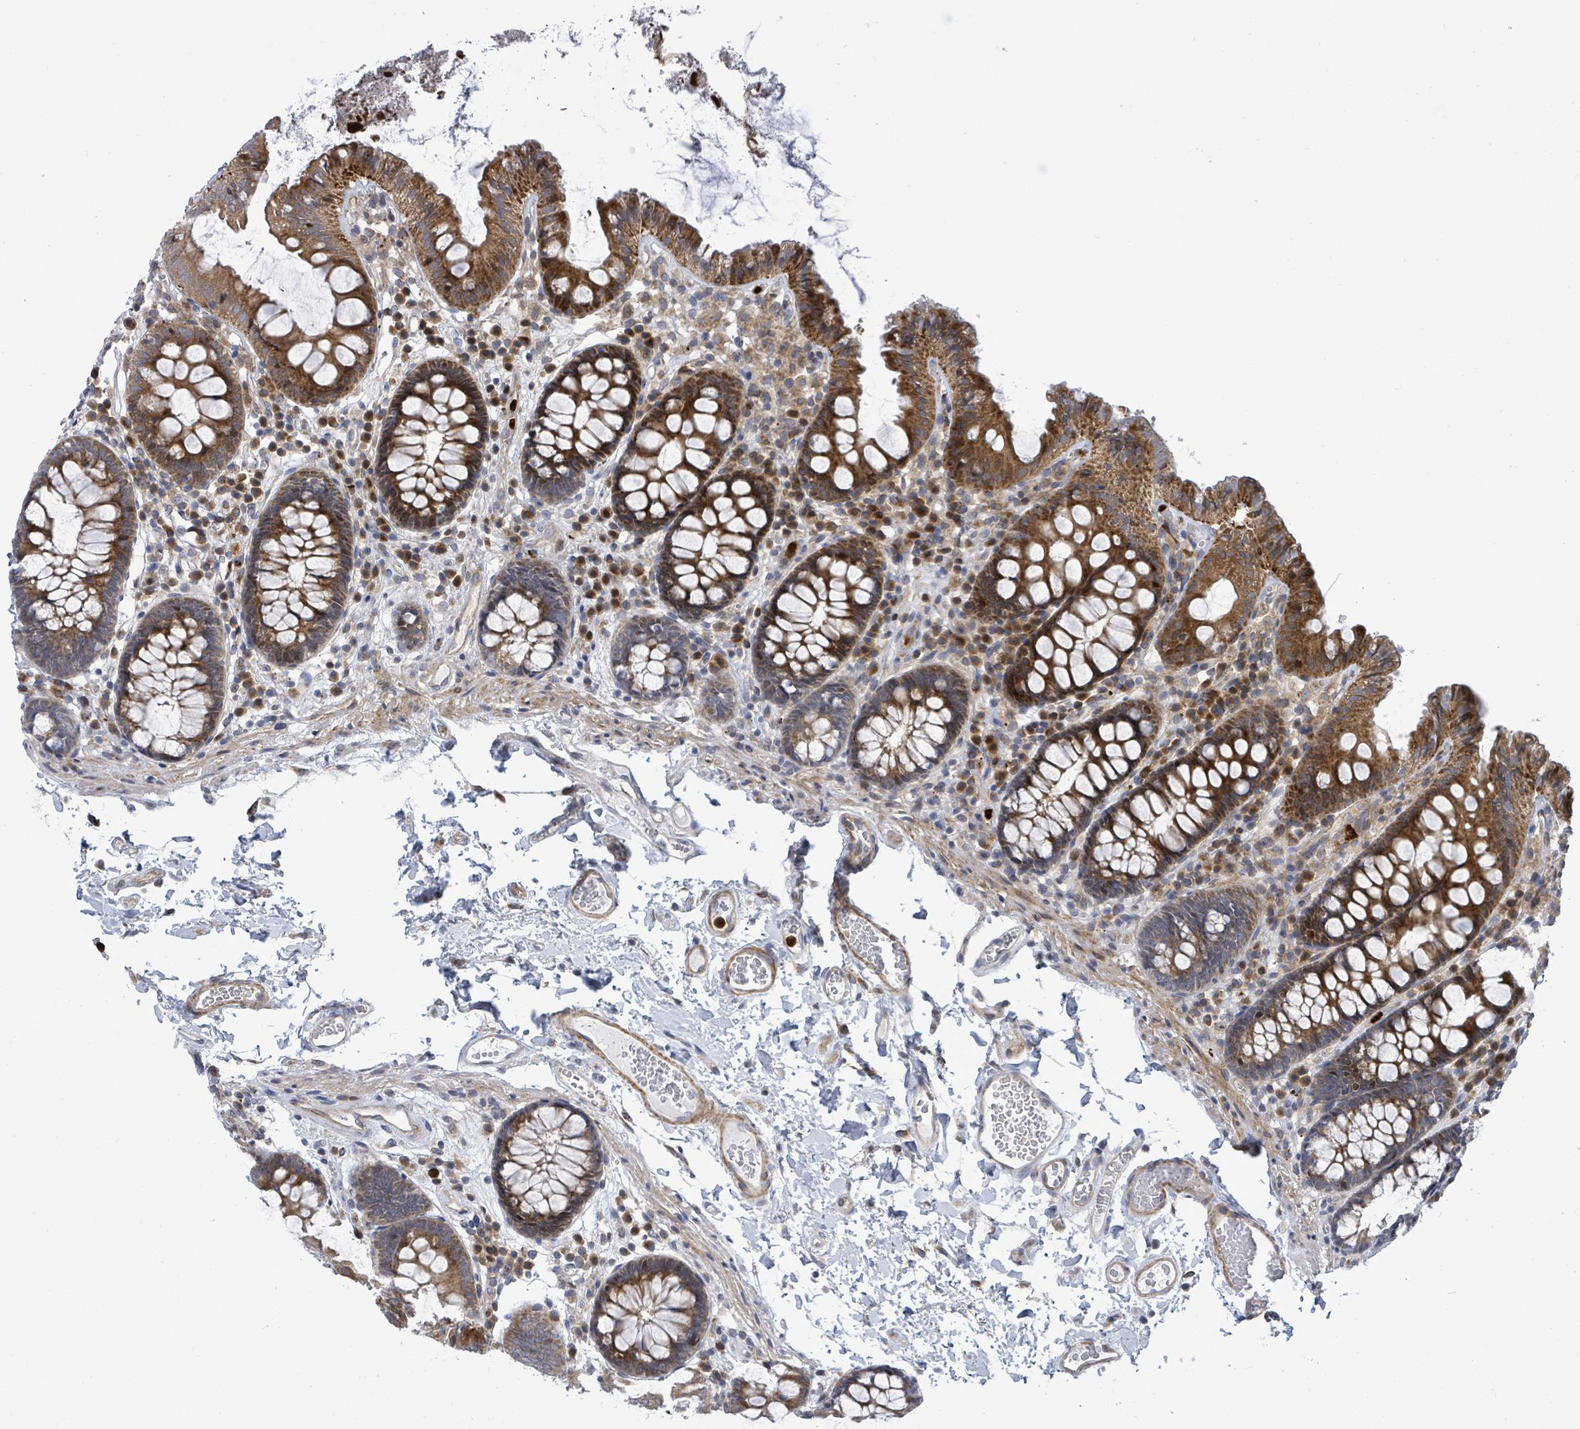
{"staining": {"intensity": "moderate", "quantity": ">75%", "location": "cytoplasmic/membranous"}, "tissue": "colon", "cell_type": "Endothelial cells", "image_type": "normal", "snomed": [{"axis": "morphology", "description": "Normal tissue, NOS"}, {"axis": "topography", "description": "Colon"}], "caption": "DAB (3,3'-diaminobenzidine) immunohistochemical staining of normal human colon demonstrates moderate cytoplasmic/membranous protein positivity in about >75% of endothelial cells.", "gene": "SAR1A", "patient": {"sex": "male", "age": 84}}